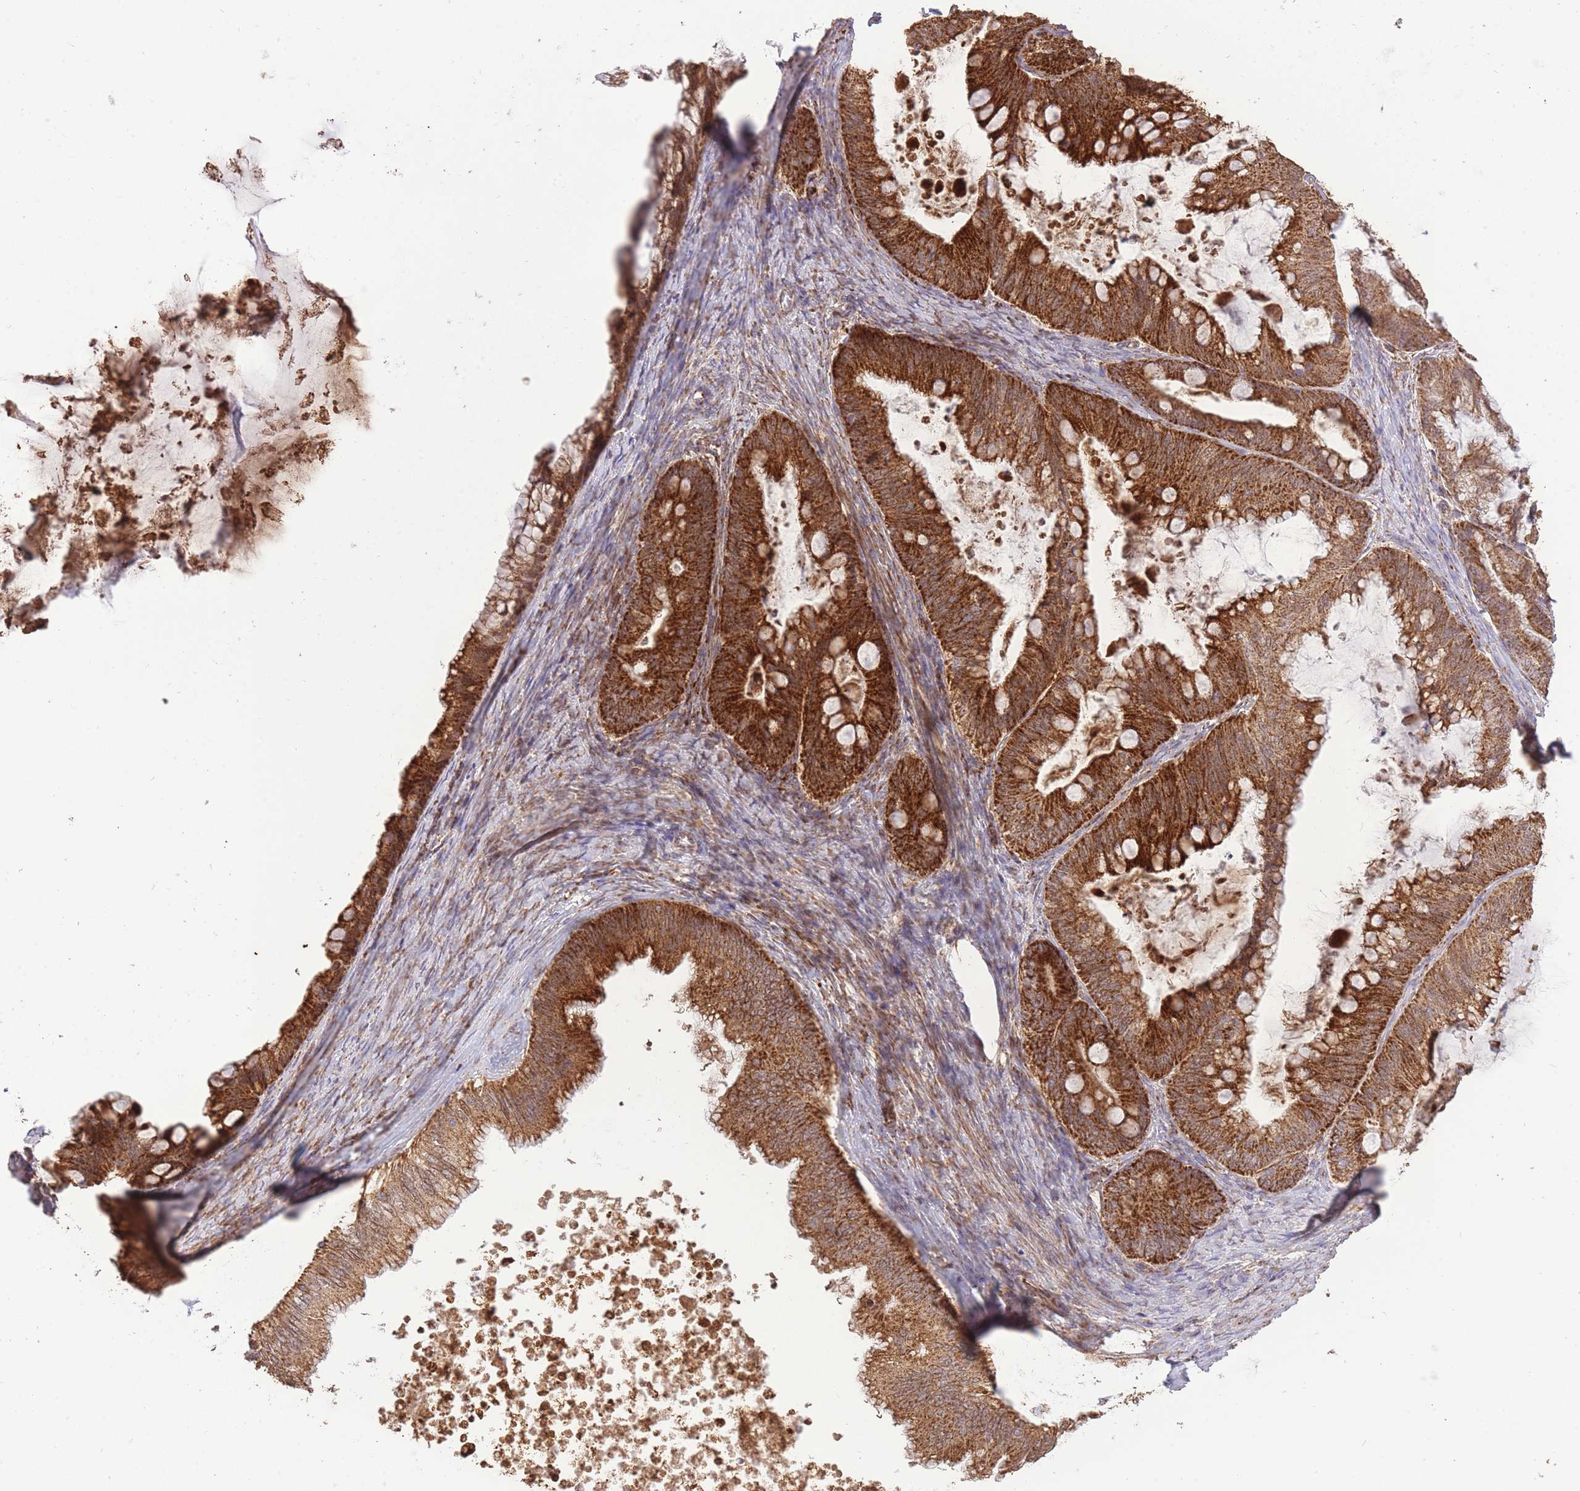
{"staining": {"intensity": "strong", "quantity": ">75%", "location": "cytoplasmic/membranous"}, "tissue": "ovarian cancer", "cell_type": "Tumor cells", "image_type": "cancer", "snomed": [{"axis": "morphology", "description": "Cystadenocarcinoma, mucinous, NOS"}, {"axis": "topography", "description": "Ovary"}], "caption": "Brown immunohistochemical staining in human ovarian mucinous cystadenocarcinoma shows strong cytoplasmic/membranous staining in approximately >75% of tumor cells.", "gene": "PREP", "patient": {"sex": "female", "age": 35}}